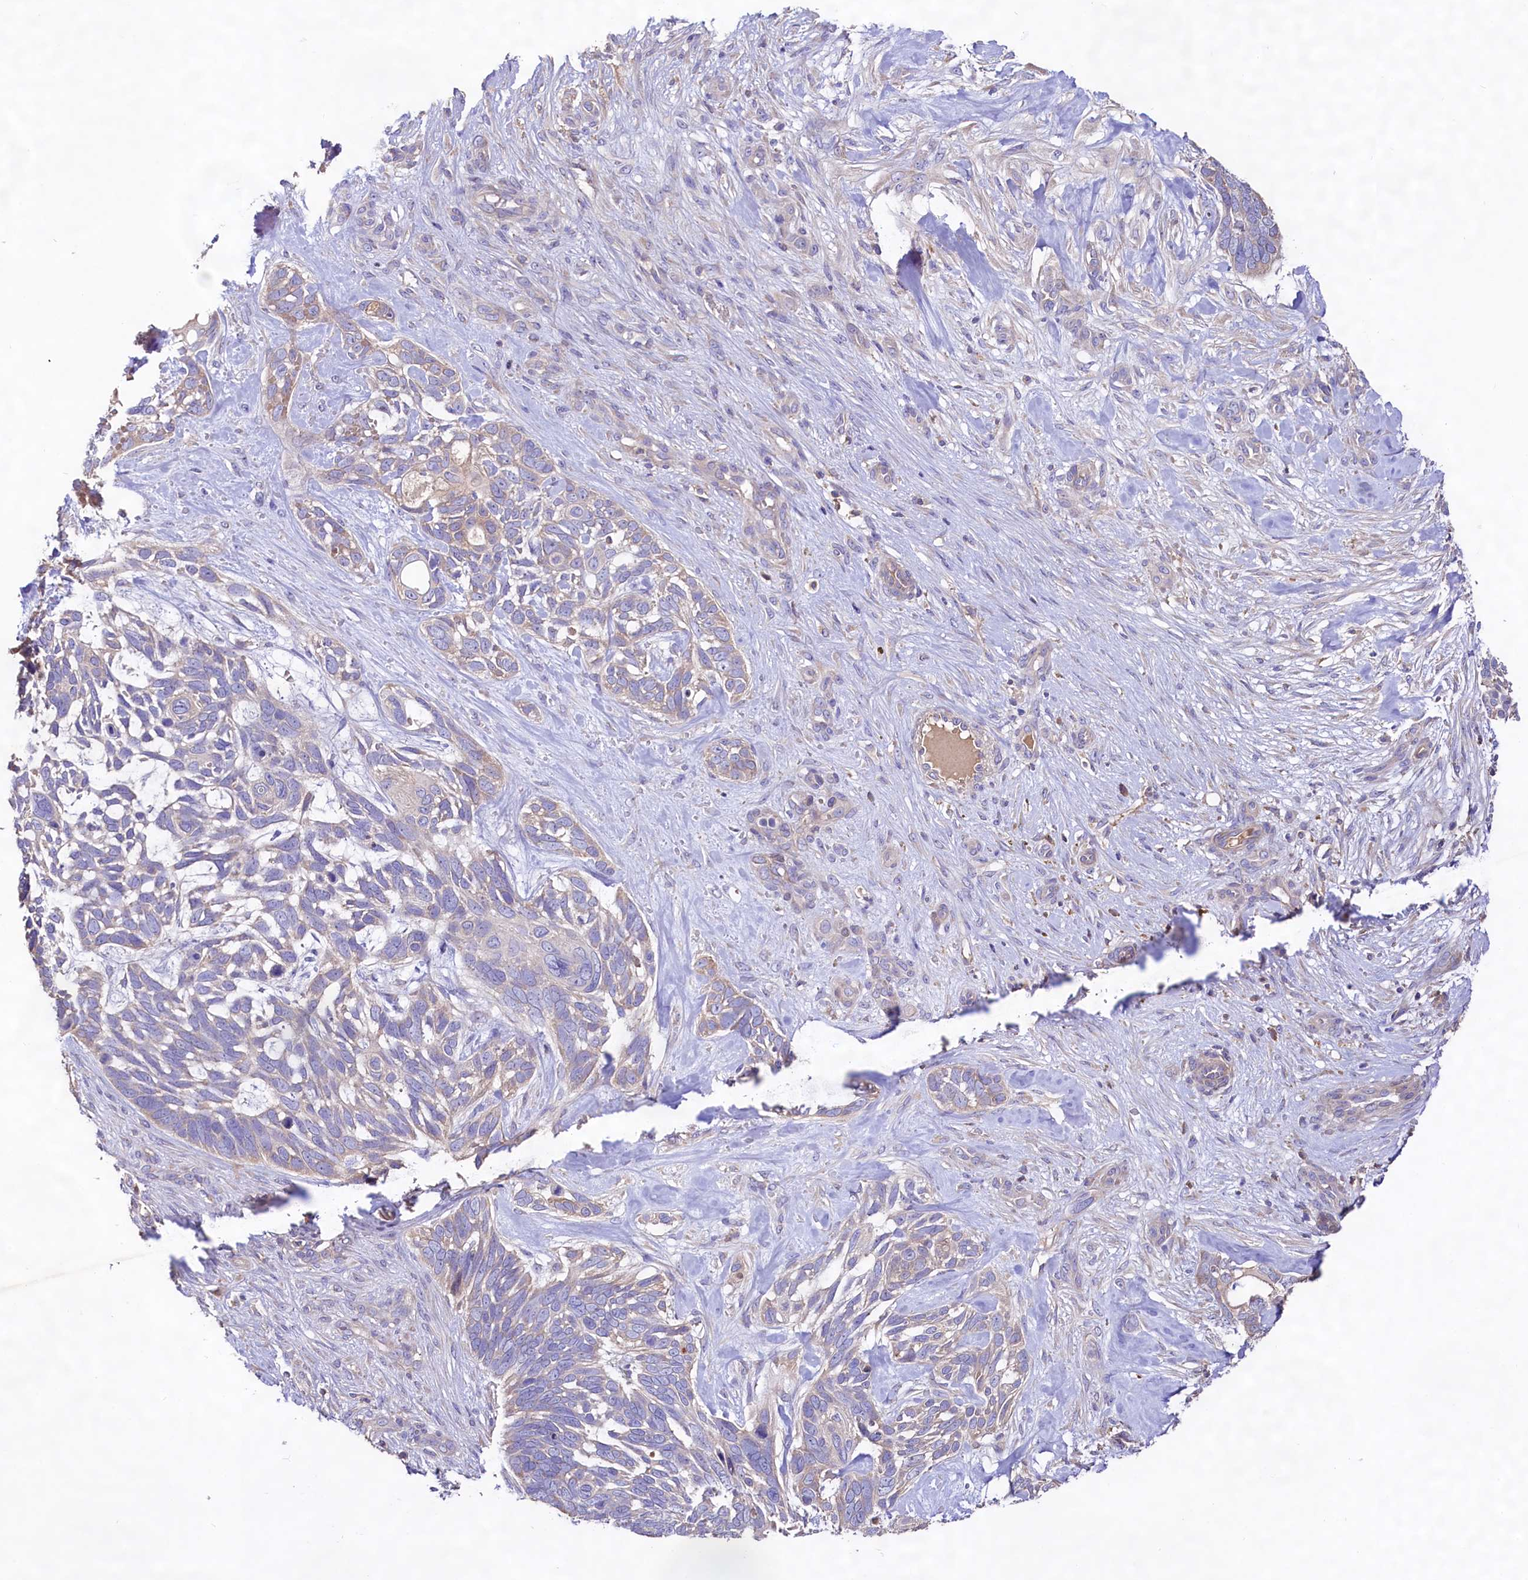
{"staining": {"intensity": "negative", "quantity": "none", "location": "none"}, "tissue": "skin cancer", "cell_type": "Tumor cells", "image_type": "cancer", "snomed": [{"axis": "morphology", "description": "Basal cell carcinoma"}, {"axis": "topography", "description": "Skin"}], "caption": "IHC photomicrograph of neoplastic tissue: human skin cancer stained with DAB (3,3'-diaminobenzidine) displays no significant protein expression in tumor cells. (Brightfield microscopy of DAB (3,3'-diaminobenzidine) immunohistochemistry at high magnification).", "gene": "DMXL2", "patient": {"sex": "male", "age": 88}}